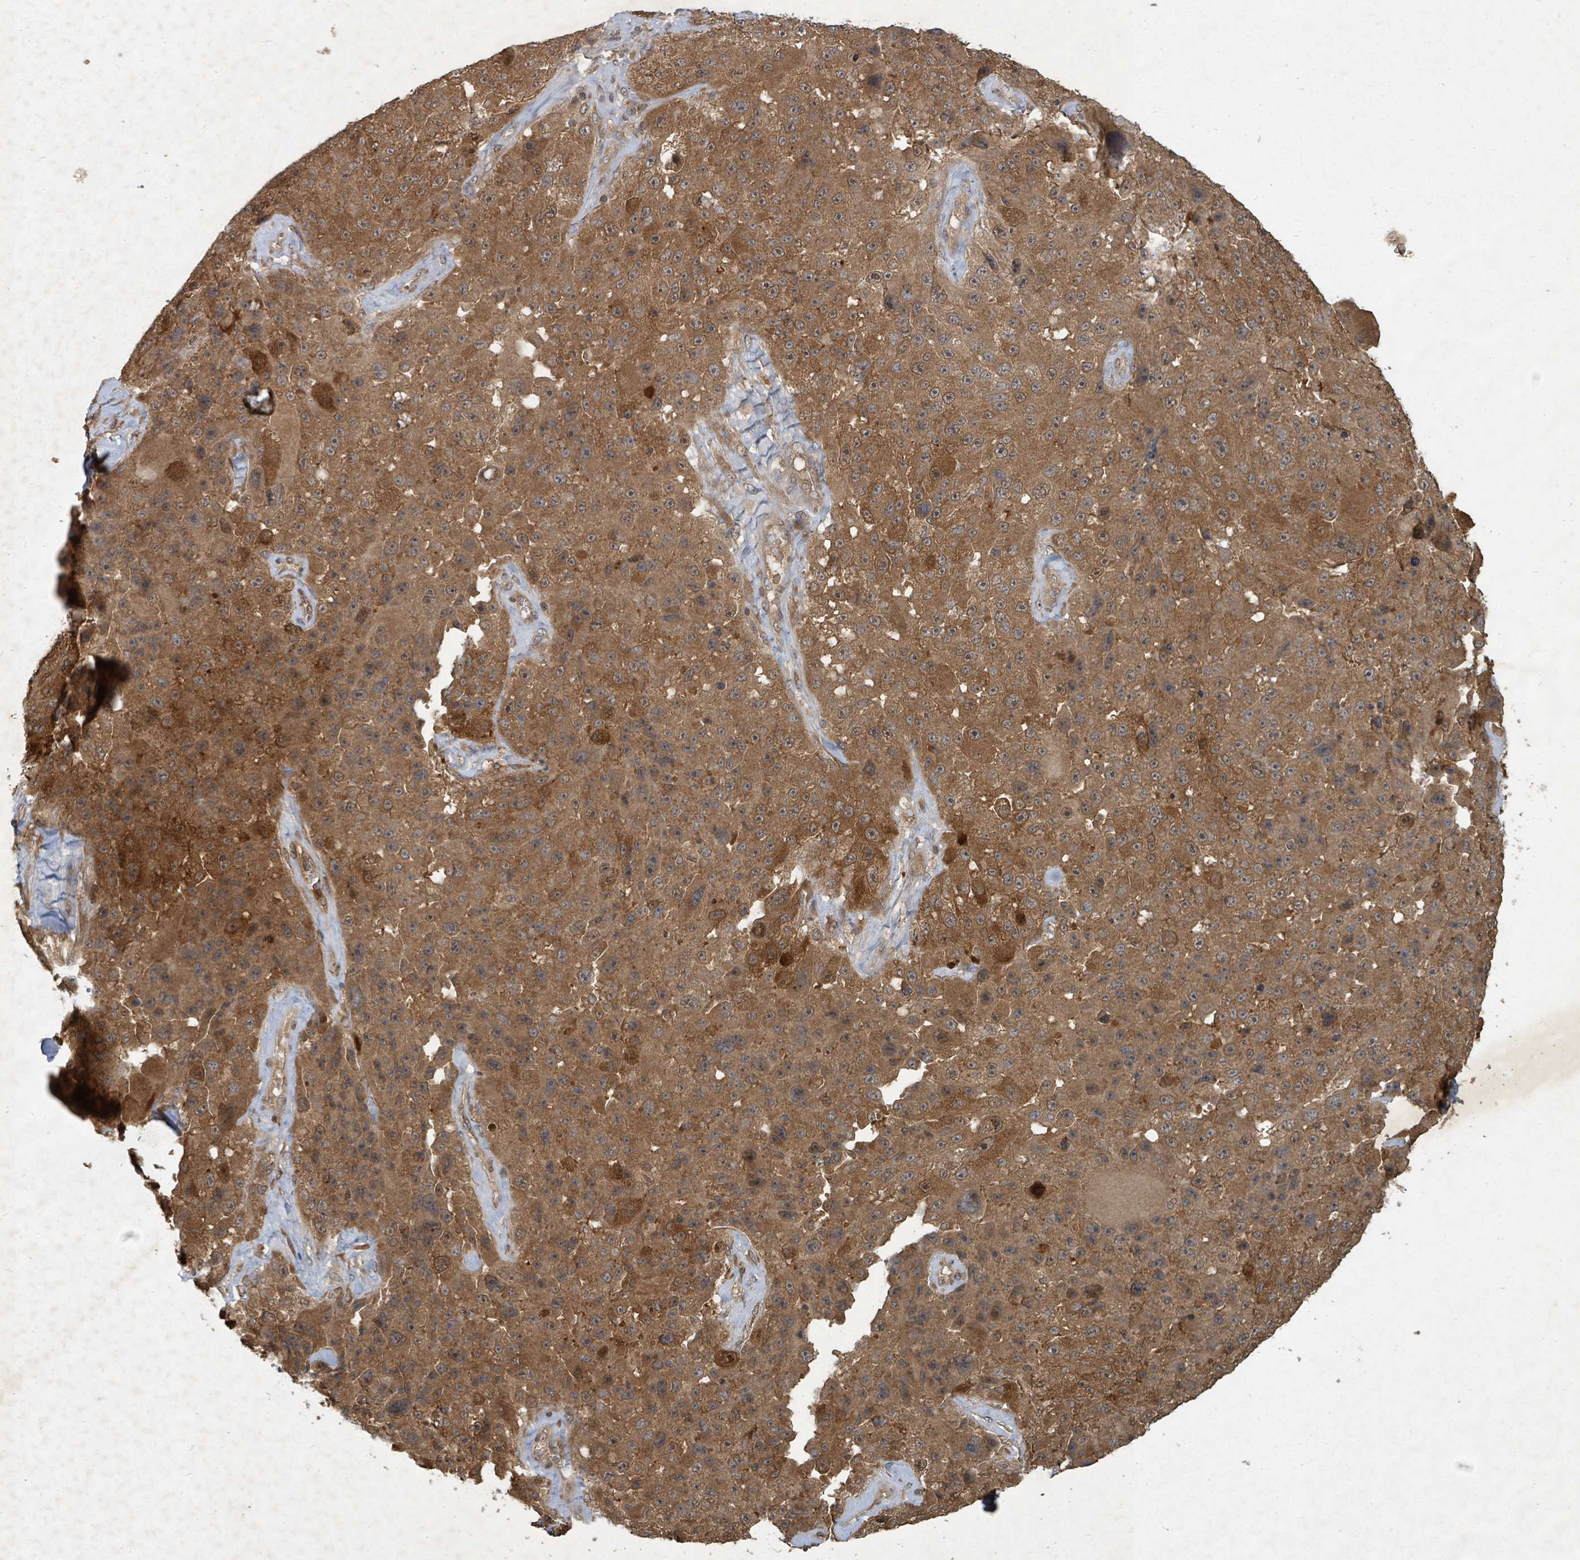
{"staining": {"intensity": "moderate", "quantity": ">75%", "location": "cytoplasmic/membranous,nuclear"}, "tissue": "melanoma", "cell_type": "Tumor cells", "image_type": "cancer", "snomed": [{"axis": "morphology", "description": "Malignant melanoma, Metastatic site"}, {"axis": "topography", "description": "Lymph node"}], "caption": "Malignant melanoma (metastatic site) stained with immunohistochemistry exhibits moderate cytoplasmic/membranous and nuclear expression in approximately >75% of tumor cells. (DAB IHC with brightfield microscopy, high magnification).", "gene": "KDM4E", "patient": {"sex": "male", "age": 62}}